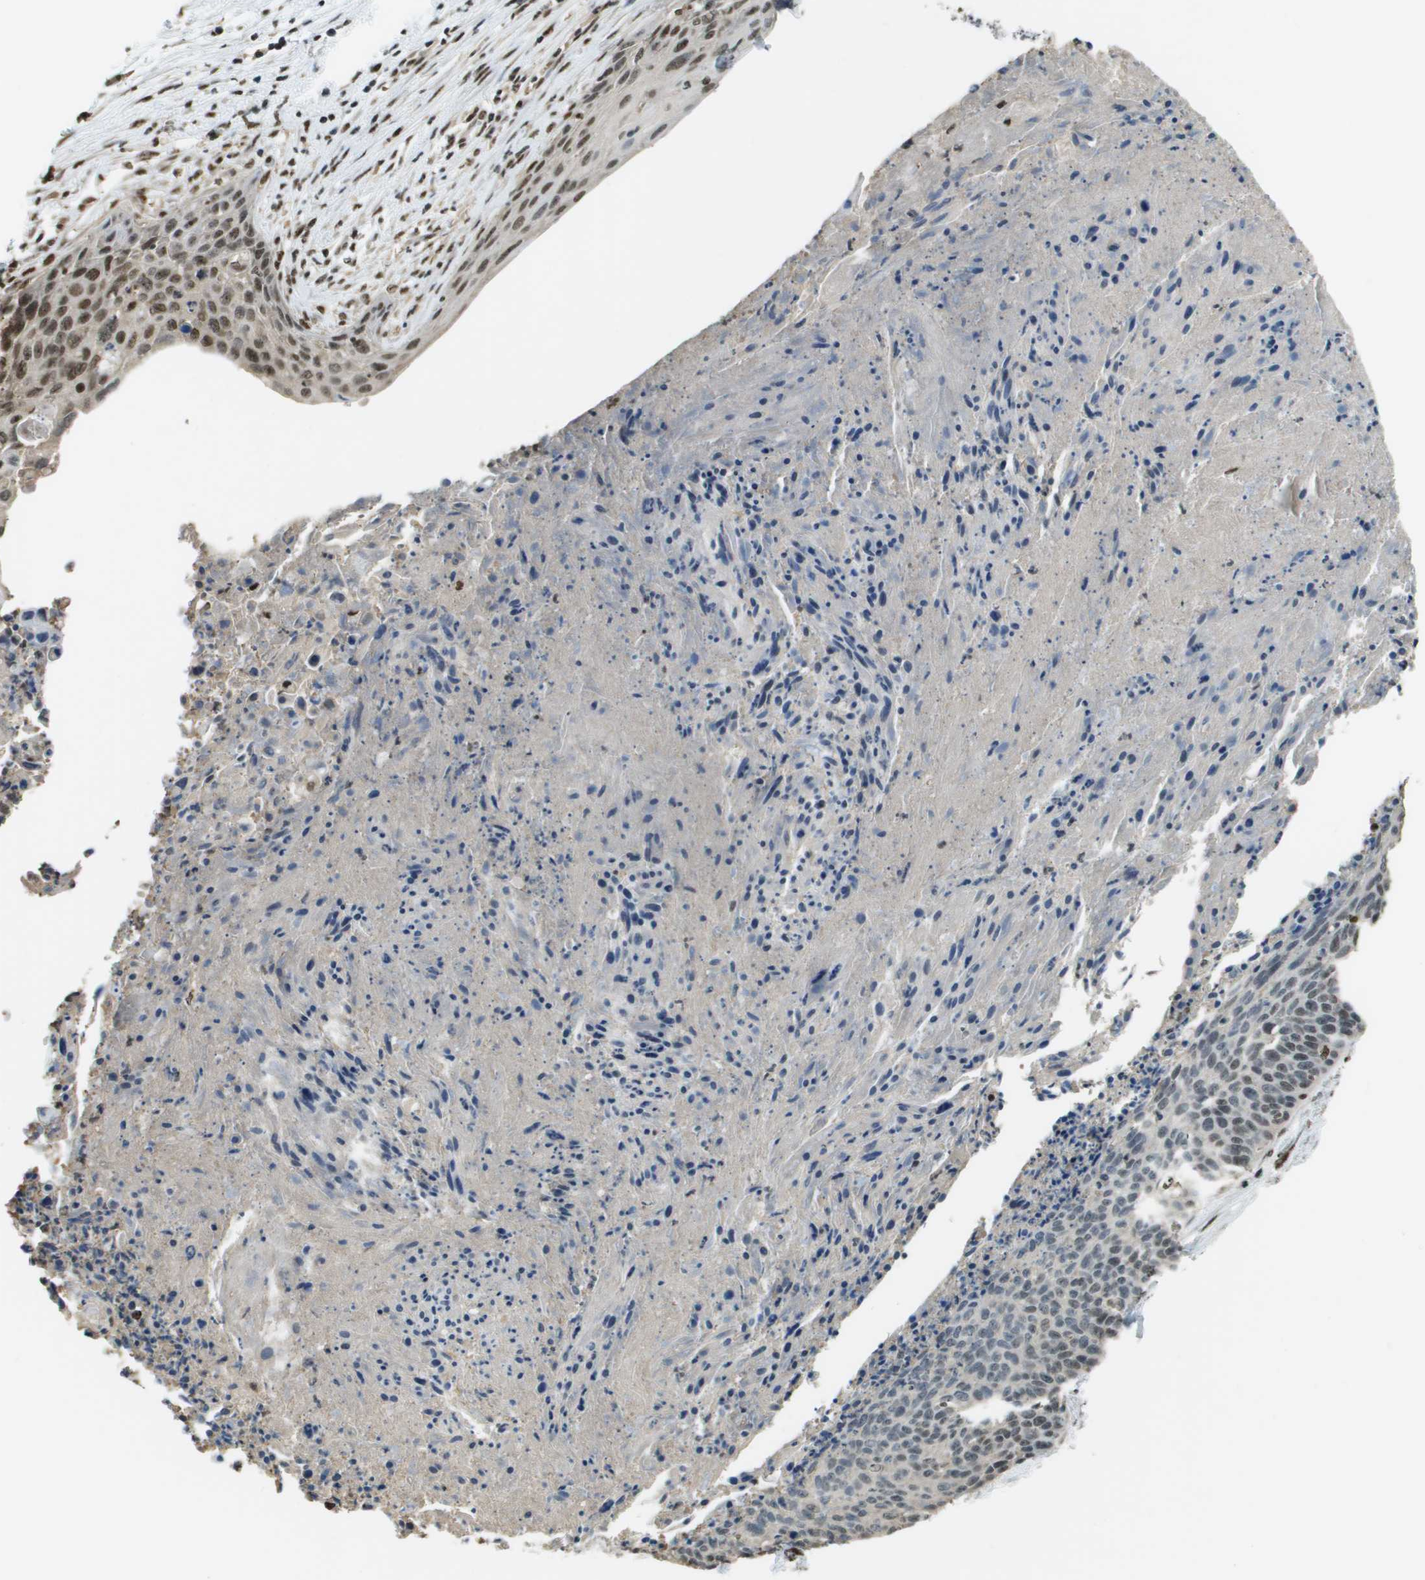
{"staining": {"intensity": "moderate", "quantity": "25%-75%", "location": "nuclear"}, "tissue": "cervical cancer", "cell_type": "Tumor cells", "image_type": "cancer", "snomed": [{"axis": "morphology", "description": "Squamous cell carcinoma, NOS"}, {"axis": "topography", "description": "Cervix"}], "caption": "Cervical cancer stained with a brown dye exhibits moderate nuclear positive staining in about 25%-75% of tumor cells.", "gene": "SP100", "patient": {"sex": "female", "age": 55}}